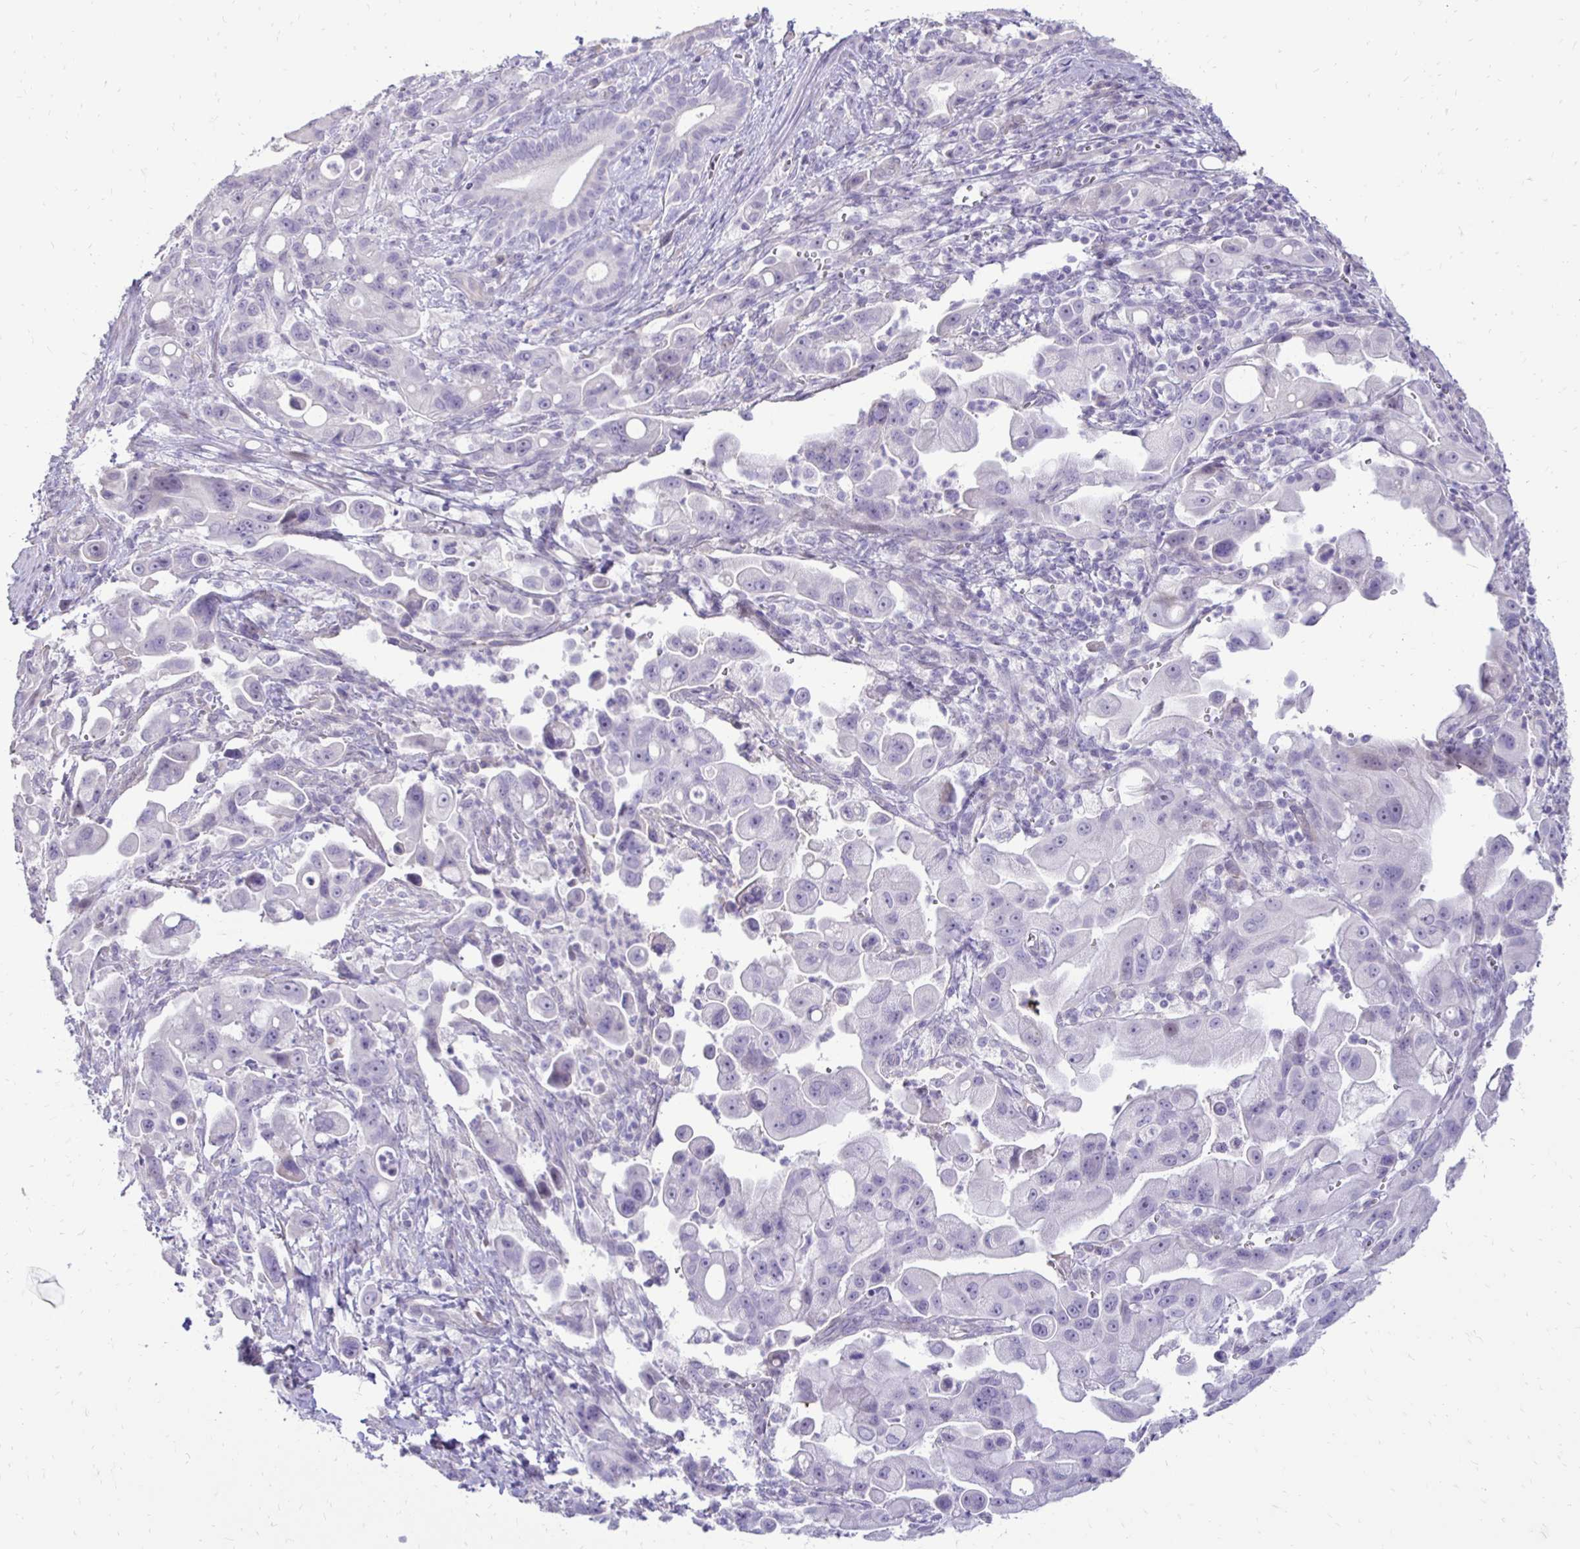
{"staining": {"intensity": "negative", "quantity": "none", "location": "none"}, "tissue": "pancreatic cancer", "cell_type": "Tumor cells", "image_type": "cancer", "snomed": [{"axis": "morphology", "description": "Adenocarcinoma, NOS"}, {"axis": "topography", "description": "Pancreas"}], "caption": "Photomicrograph shows no significant protein expression in tumor cells of pancreatic cancer. The staining was performed using DAB (3,3'-diaminobenzidine) to visualize the protein expression in brown, while the nuclei were stained in blue with hematoxylin (Magnification: 20x).", "gene": "GAS2", "patient": {"sex": "male", "age": 68}}